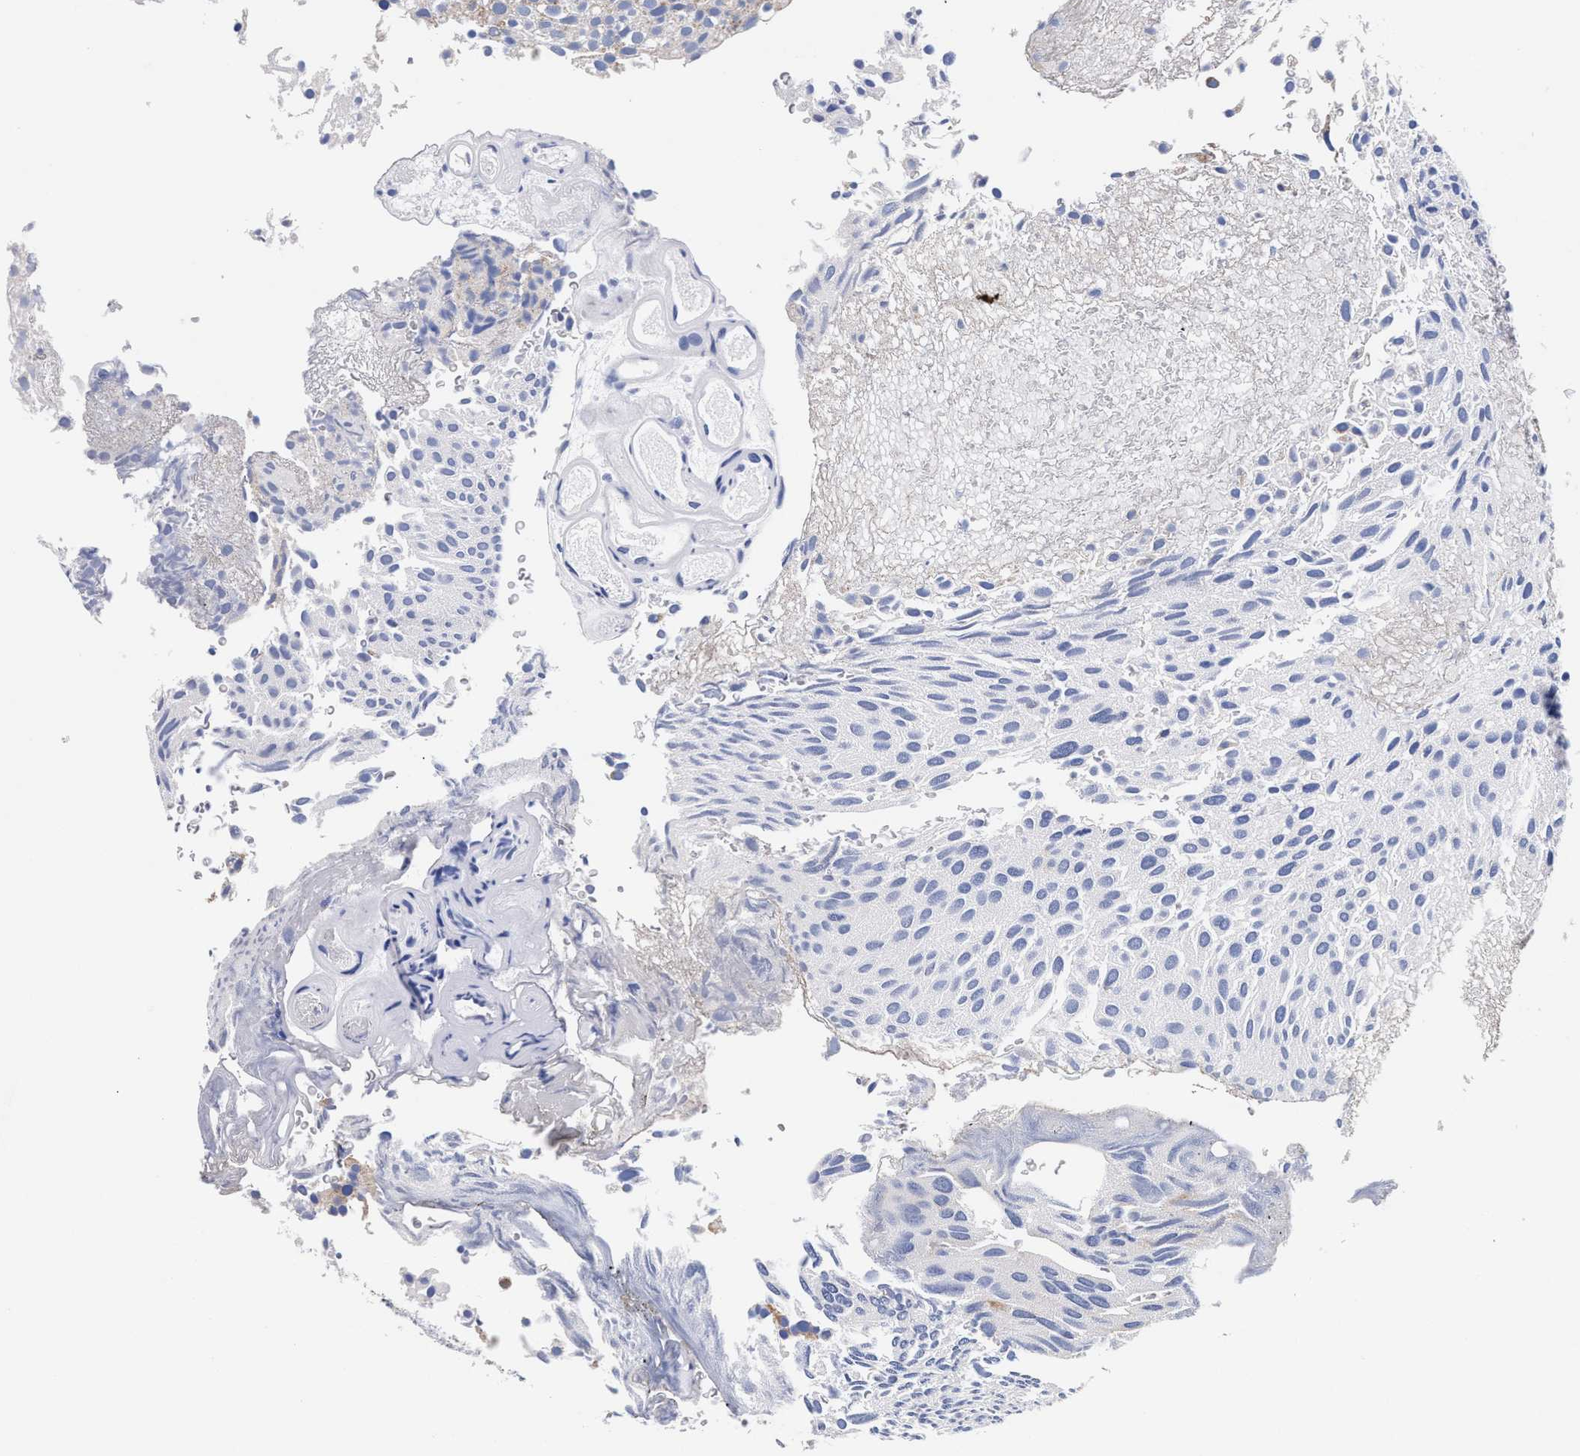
{"staining": {"intensity": "negative", "quantity": "none", "location": "none"}, "tissue": "urothelial cancer", "cell_type": "Tumor cells", "image_type": "cancer", "snomed": [{"axis": "morphology", "description": "Urothelial carcinoma, Low grade"}, {"axis": "topography", "description": "Urinary bladder"}], "caption": "The histopathology image reveals no staining of tumor cells in low-grade urothelial carcinoma. The staining is performed using DAB (3,3'-diaminobenzidine) brown chromogen with nuclei counter-stained in using hematoxylin.", "gene": "RAB3B", "patient": {"sex": "male", "age": 78}}